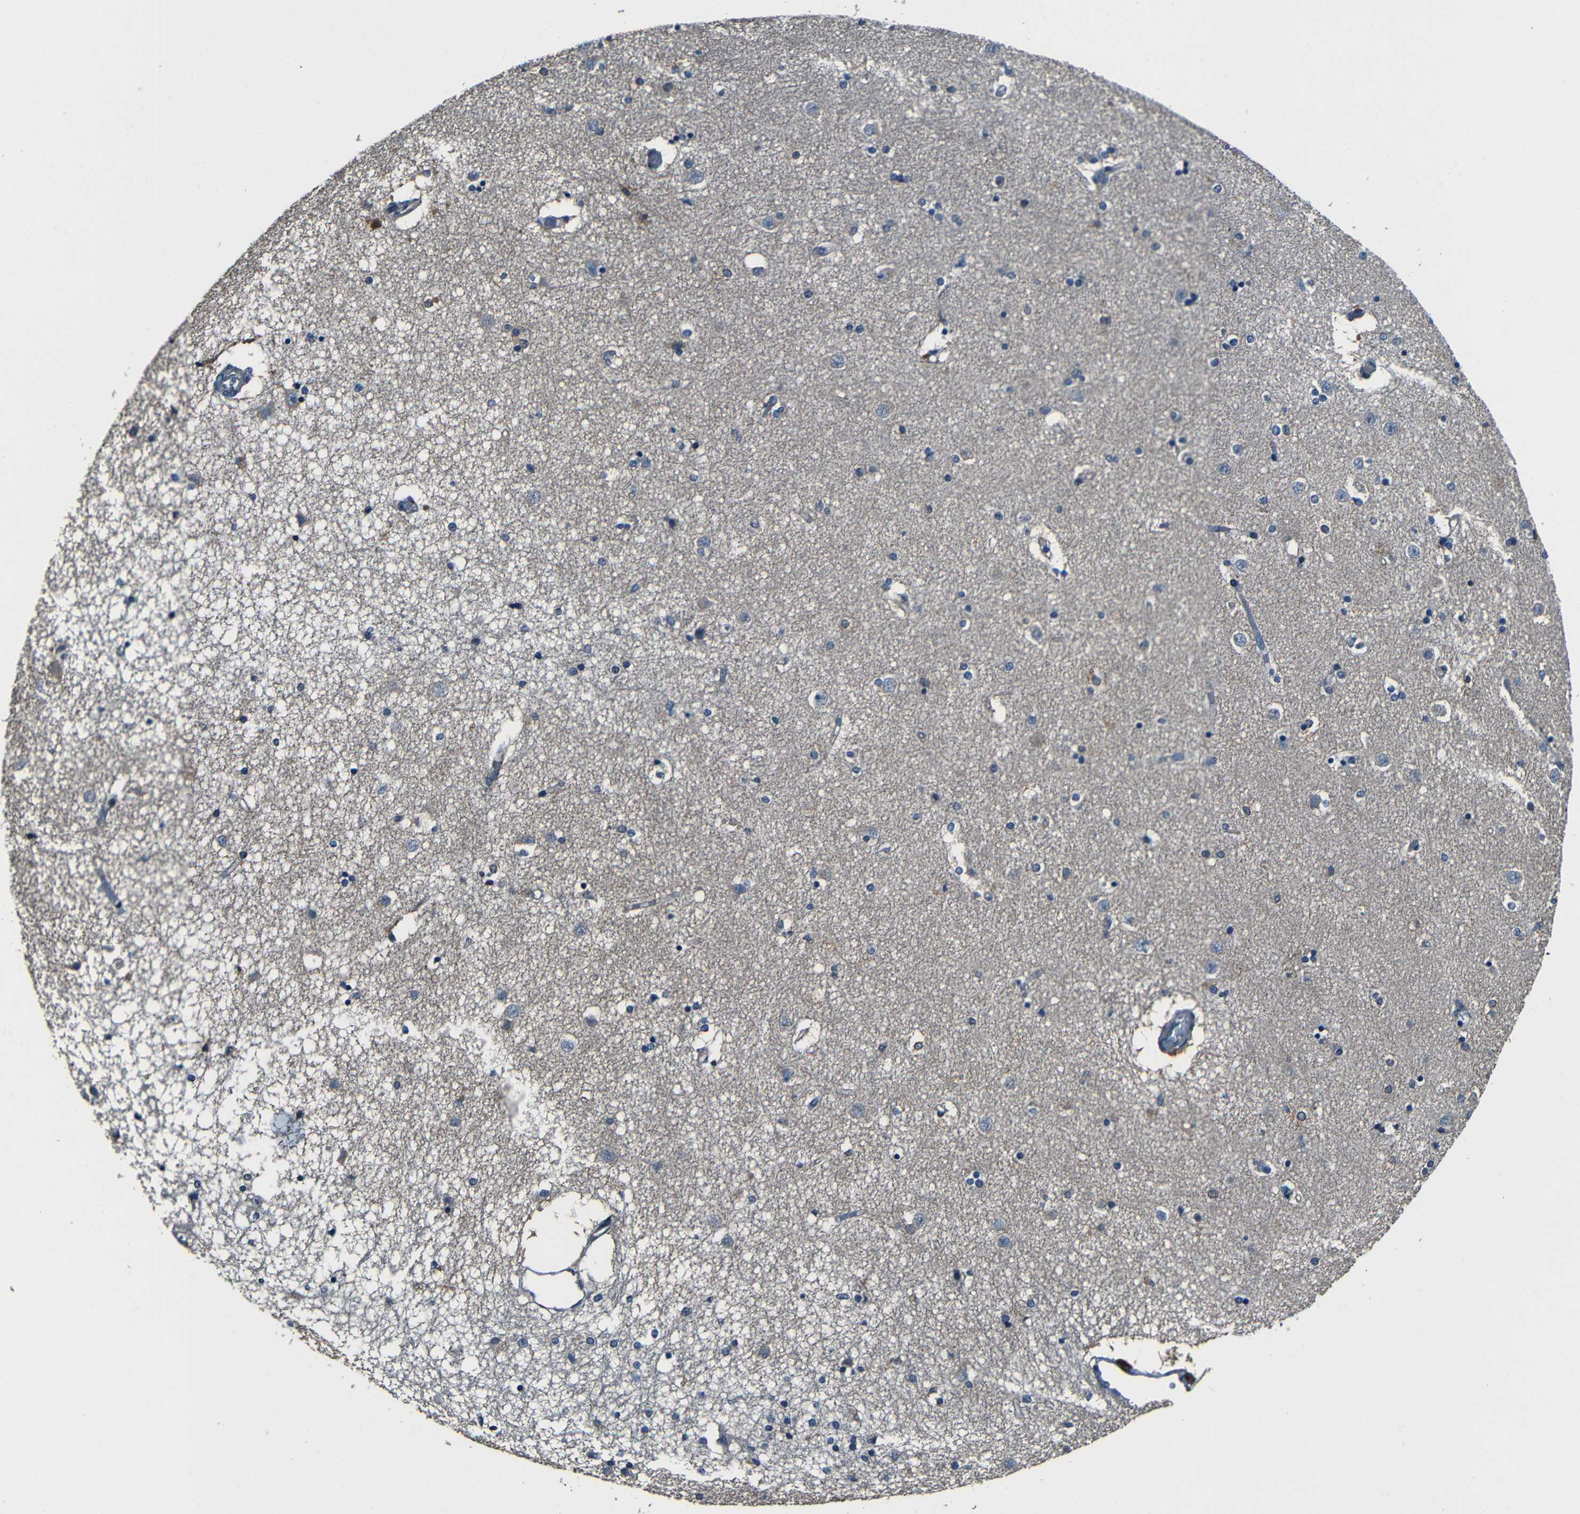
{"staining": {"intensity": "negative", "quantity": "none", "location": "none"}, "tissue": "caudate", "cell_type": "Glial cells", "image_type": "normal", "snomed": [{"axis": "morphology", "description": "Normal tissue, NOS"}, {"axis": "topography", "description": "Lateral ventricle wall"}], "caption": "An immunohistochemistry (IHC) image of normal caudate is shown. There is no staining in glial cells of caudate. (DAB (3,3'-diaminobenzidine) immunohistochemistry (IHC), high magnification).", "gene": "SLA", "patient": {"sex": "female", "age": 54}}